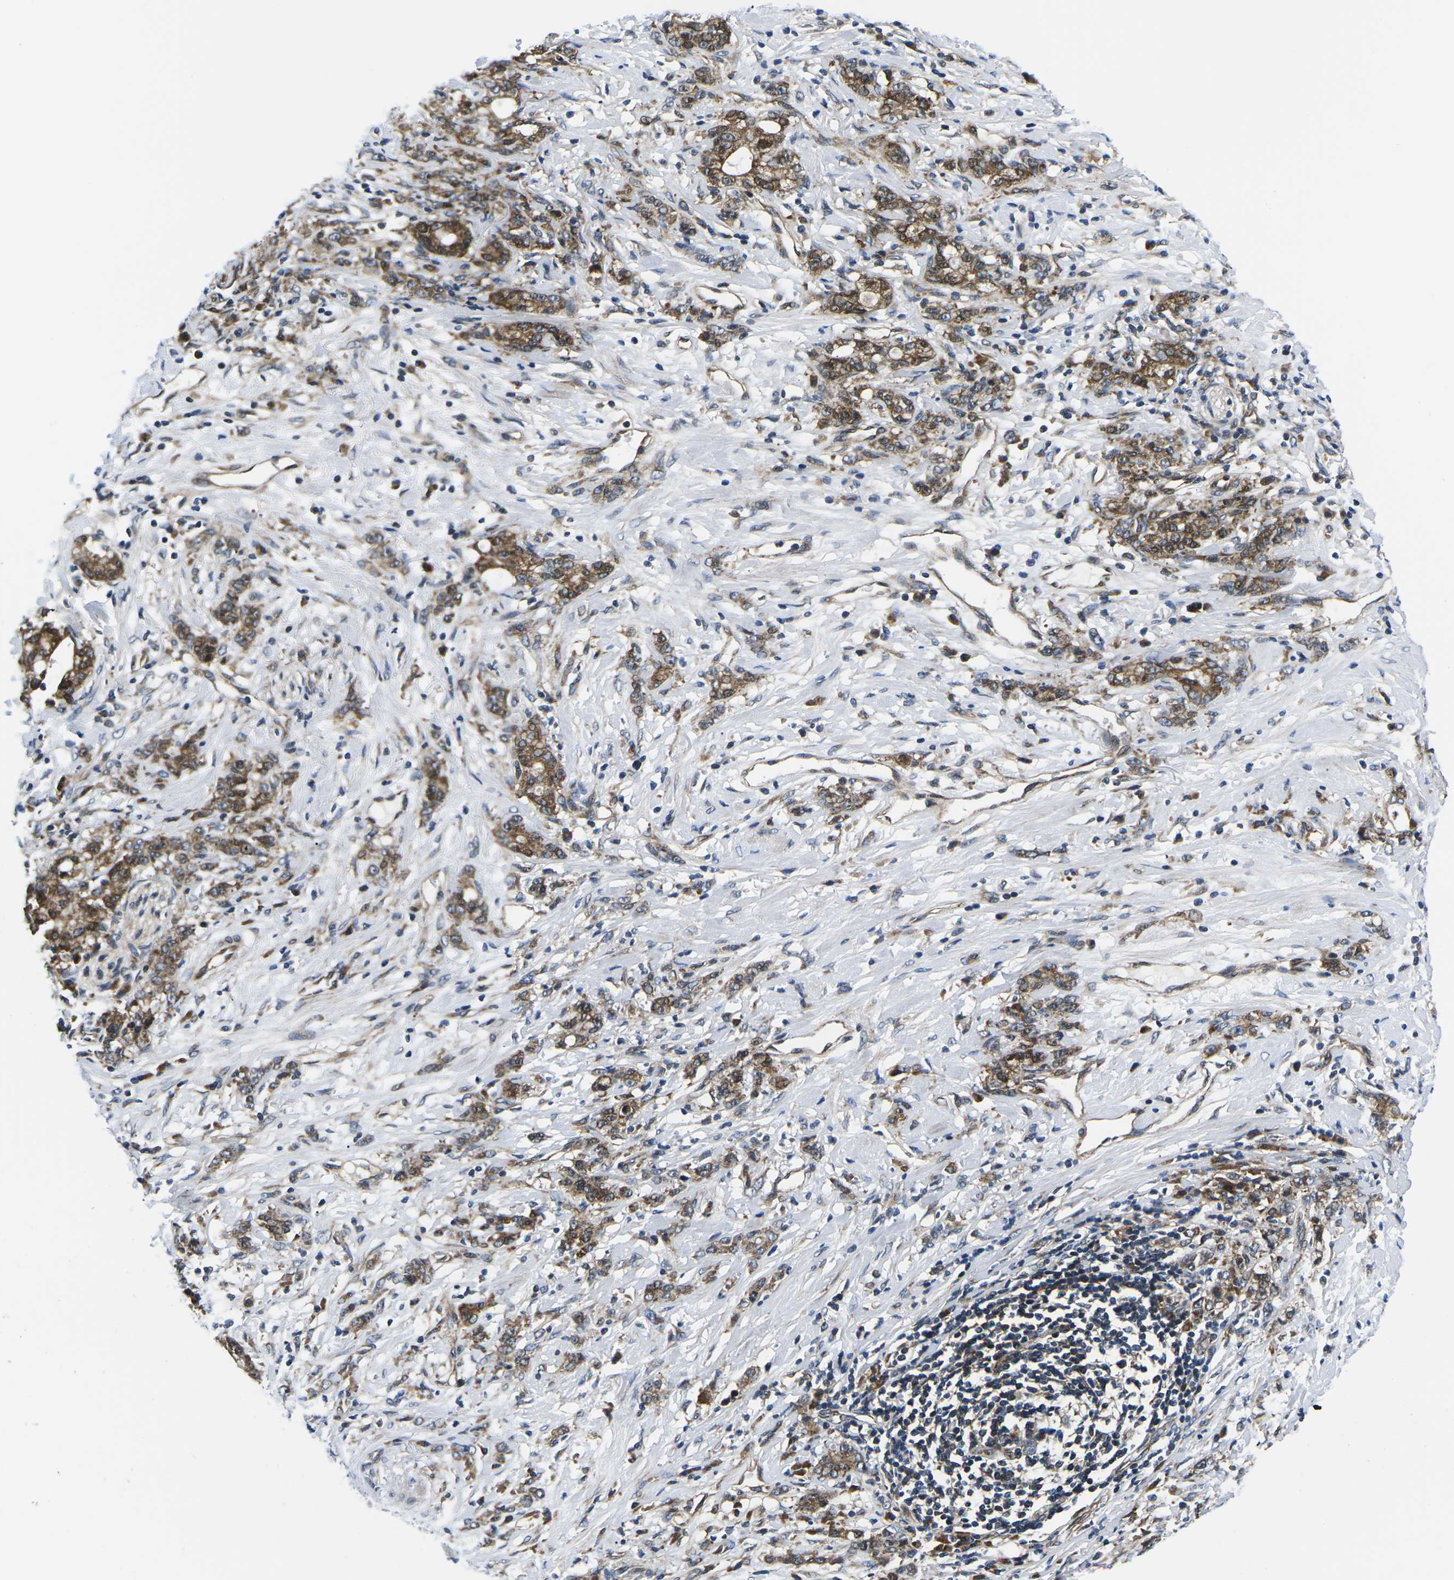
{"staining": {"intensity": "moderate", "quantity": ">75%", "location": "cytoplasmic/membranous"}, "tissue": "stomach cancer", "cell_type": "Tumor cells", "image_type": "cancer", "snomed": [{"axis": "morphology", "description": "Adenocarcinoma, NOS"}, {"axis": "topography", "description": "Stomach, lower"}], "caption": "Immunohistochemical staining of human adenocarcinoma (stomach) shows moderate cytoplasmic/membranous protein expression in approximately >75% of tumor cells.", "gene": "EIF4E", "patient": {"sex": "male", "age": 88}}